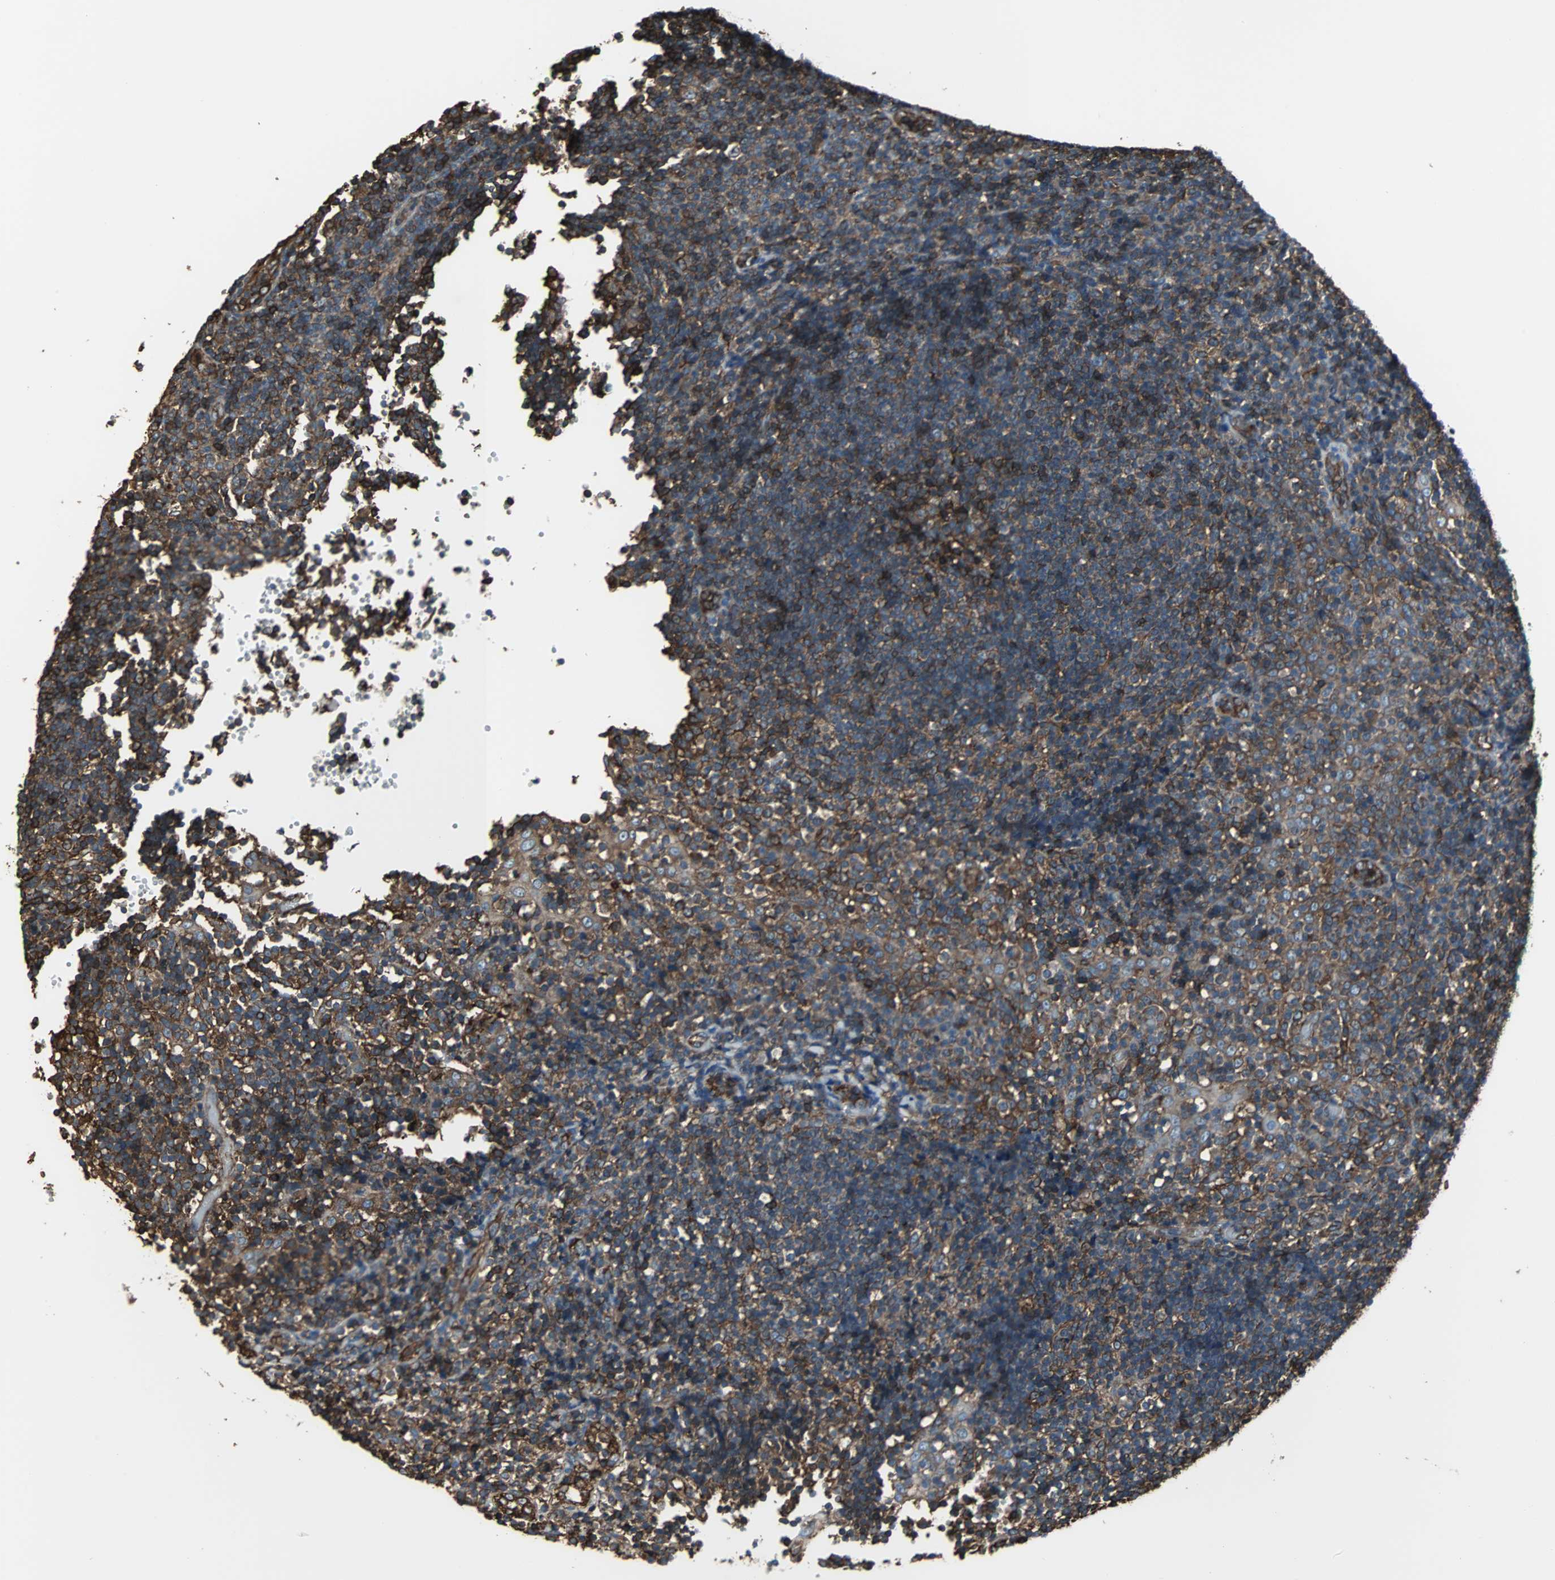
{"staining": {"intensity": "moderate", "quantity": ">75%", "location": "cytoplasmic/membranous"}, "tissue": "tonsil", "cell_type": "Germinal center cells", "image_type": "normal", "snomed": [{"axis": "morphology", "description": "Normal tissue, NOS"}, {"axis": "topography", "description": "Tonsil"}], "caption": "The histopathology image shows a brown stain indicating the presence of a protein in the cytoplasmic/membranous of germinal center cells in tonsil.", "gene": "ACTN1", "patient": {"sex": "female", "age": 40}}